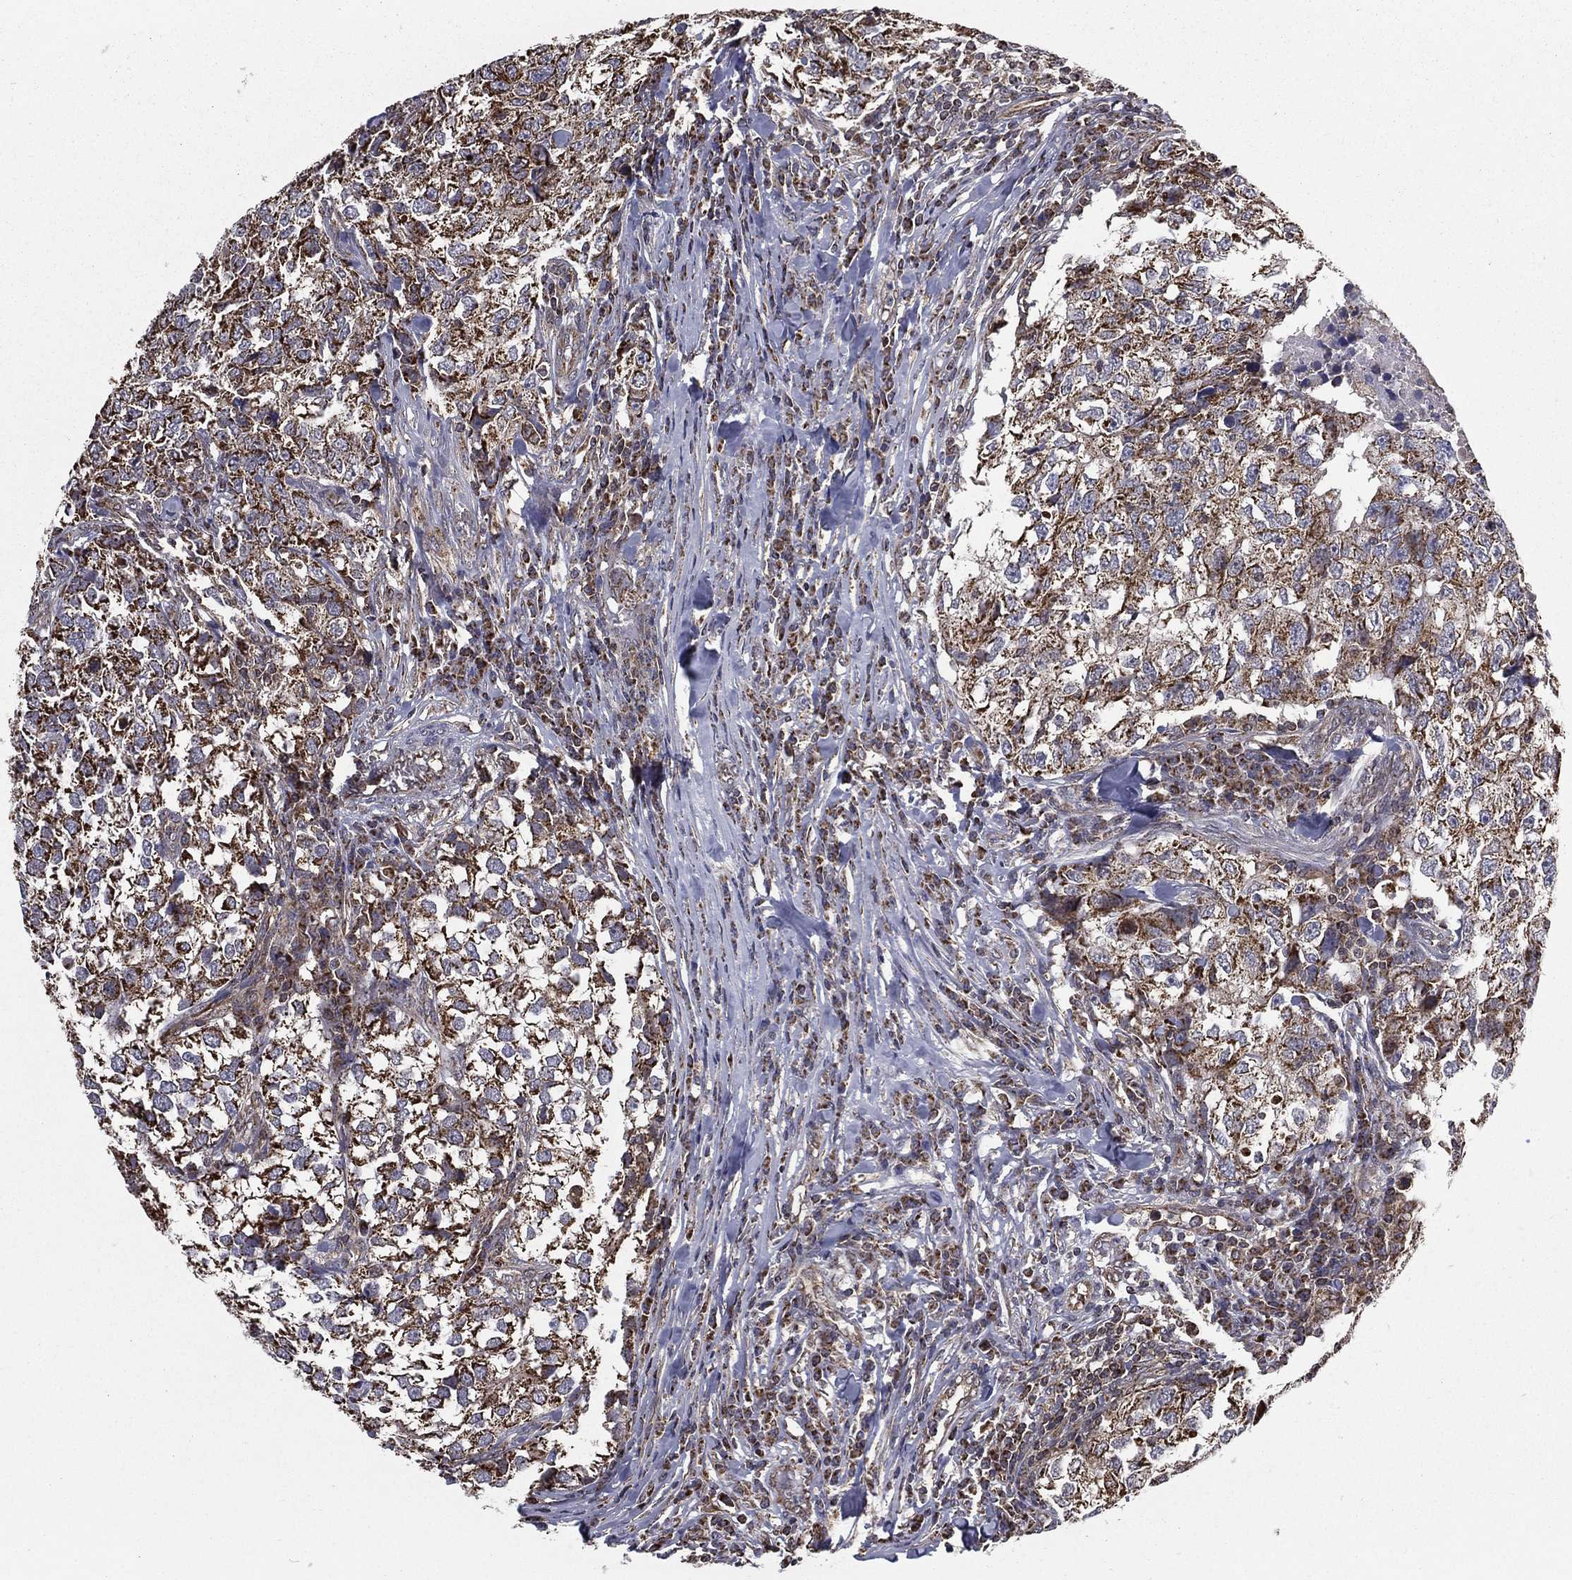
{"staining": {"intensity": "strong", "quantity": ">75%", "location": "cytoplasmic/membranous"}, "tissue": "breast cancer", "cell_type": "Tumor cells", "image_type": "cancer", "snomed": [{"axis": "morphology", "description": "Duct carcinoma"}, {"axis": "topography", "description": "Breast"}], "caption": "Protein staining of infiltrating ductal carcinoma (breast) tissue demonstrates strong cytoplasmic/membranous staining in about >75% of tumor cells.", "gene": "RIGI", "patient": {"sex": "female", "age": 30}}